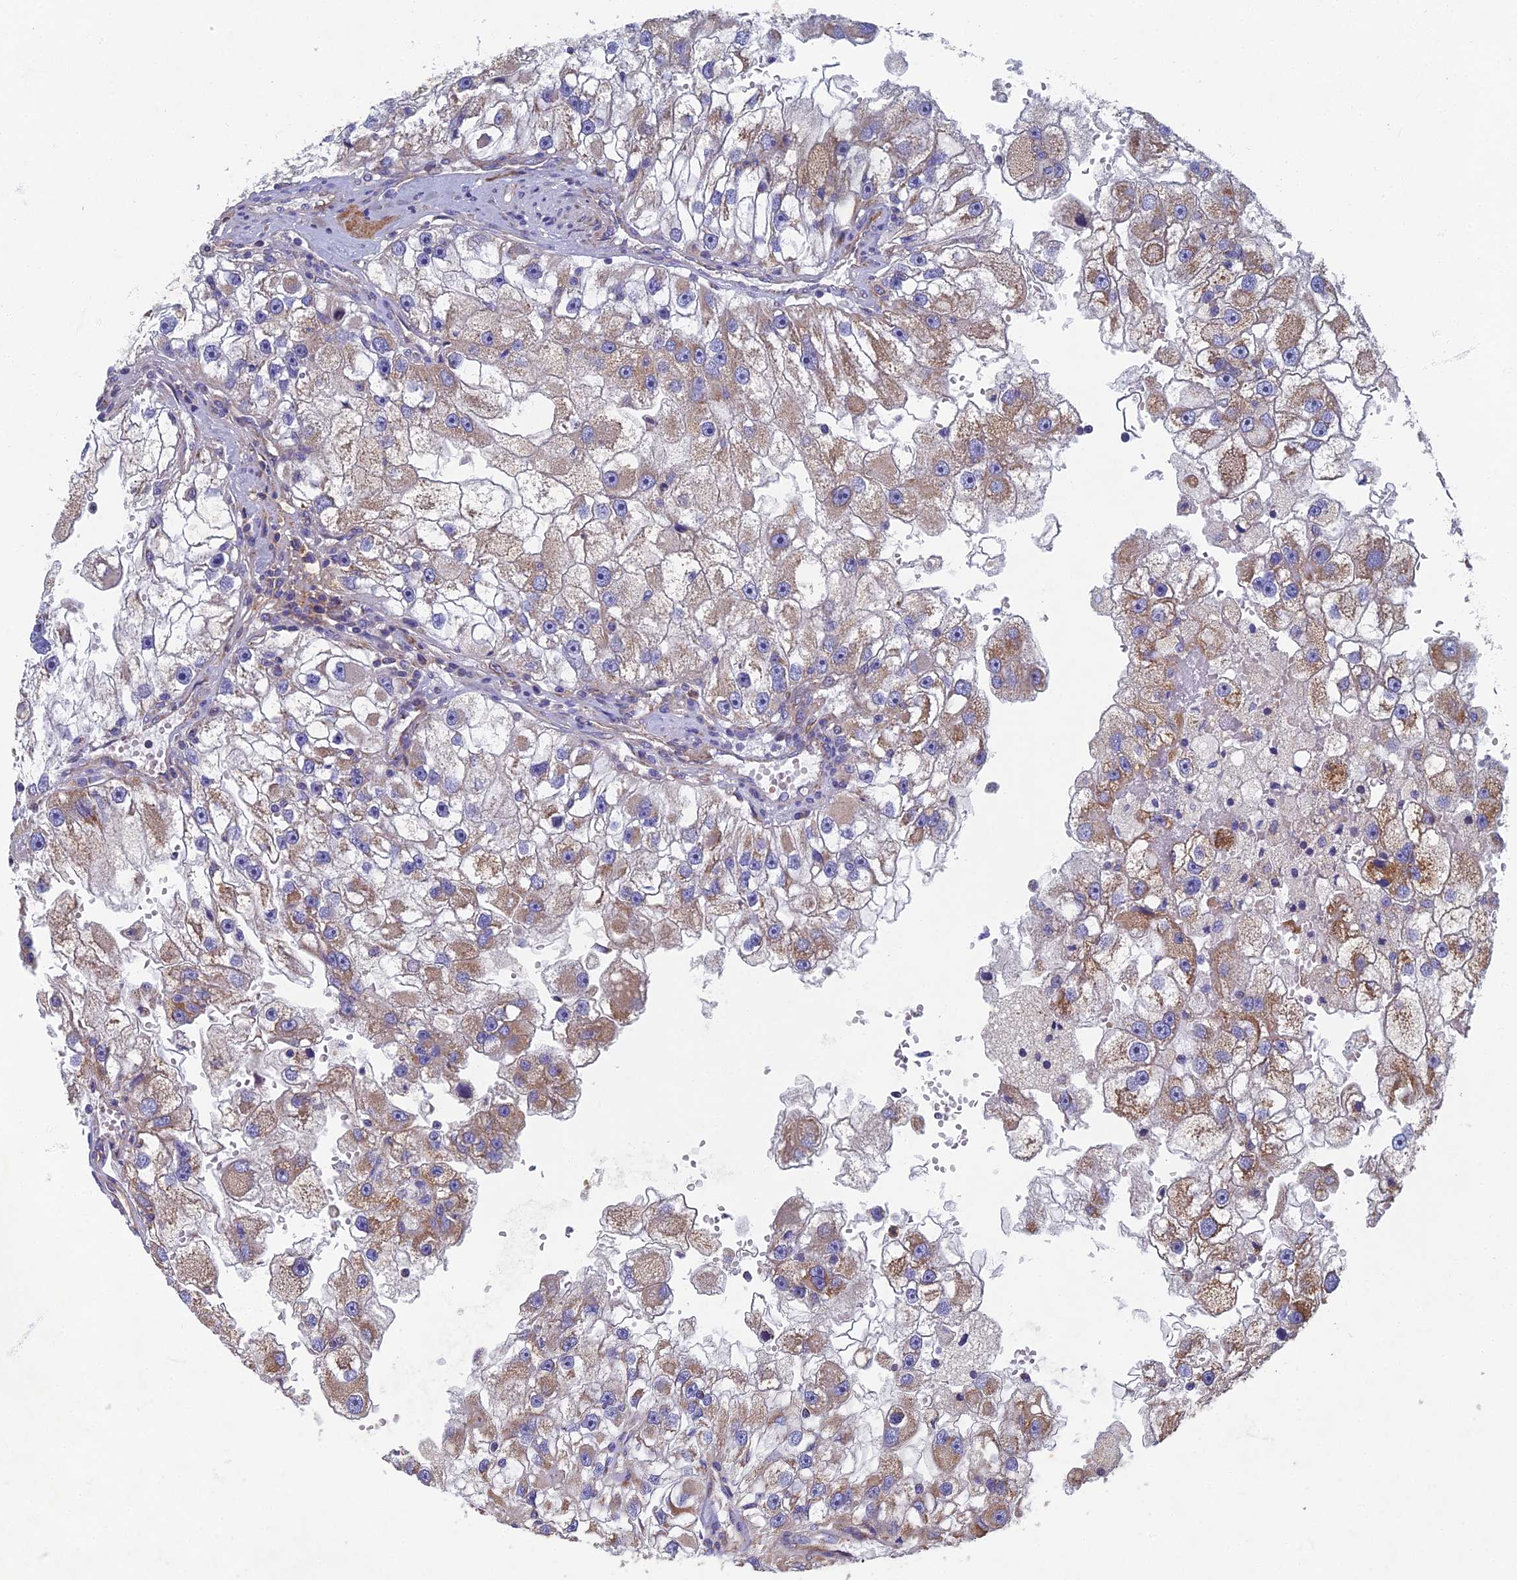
{"staining": {"intensity": "moderate", "quantity": "25%-75%", "location": "cytoplasmic/membranous"}, "tissue": "renal cancer", "cell_type": "Tumor cells", "image_type": "cancer", "snomed": [{"axis": "morphology", "description": "Adenocarcinoma, NOS"}, {"axis": "topography", "description": "Kidney"}], "caption": "This is a photomicrograph of IHC staining of renal cancer, which shows moderate staining in the cytoplasmic/membranous of tumor cells.", "gene": "RNASEK", "patient": {"sex": "male", "age": 63}}